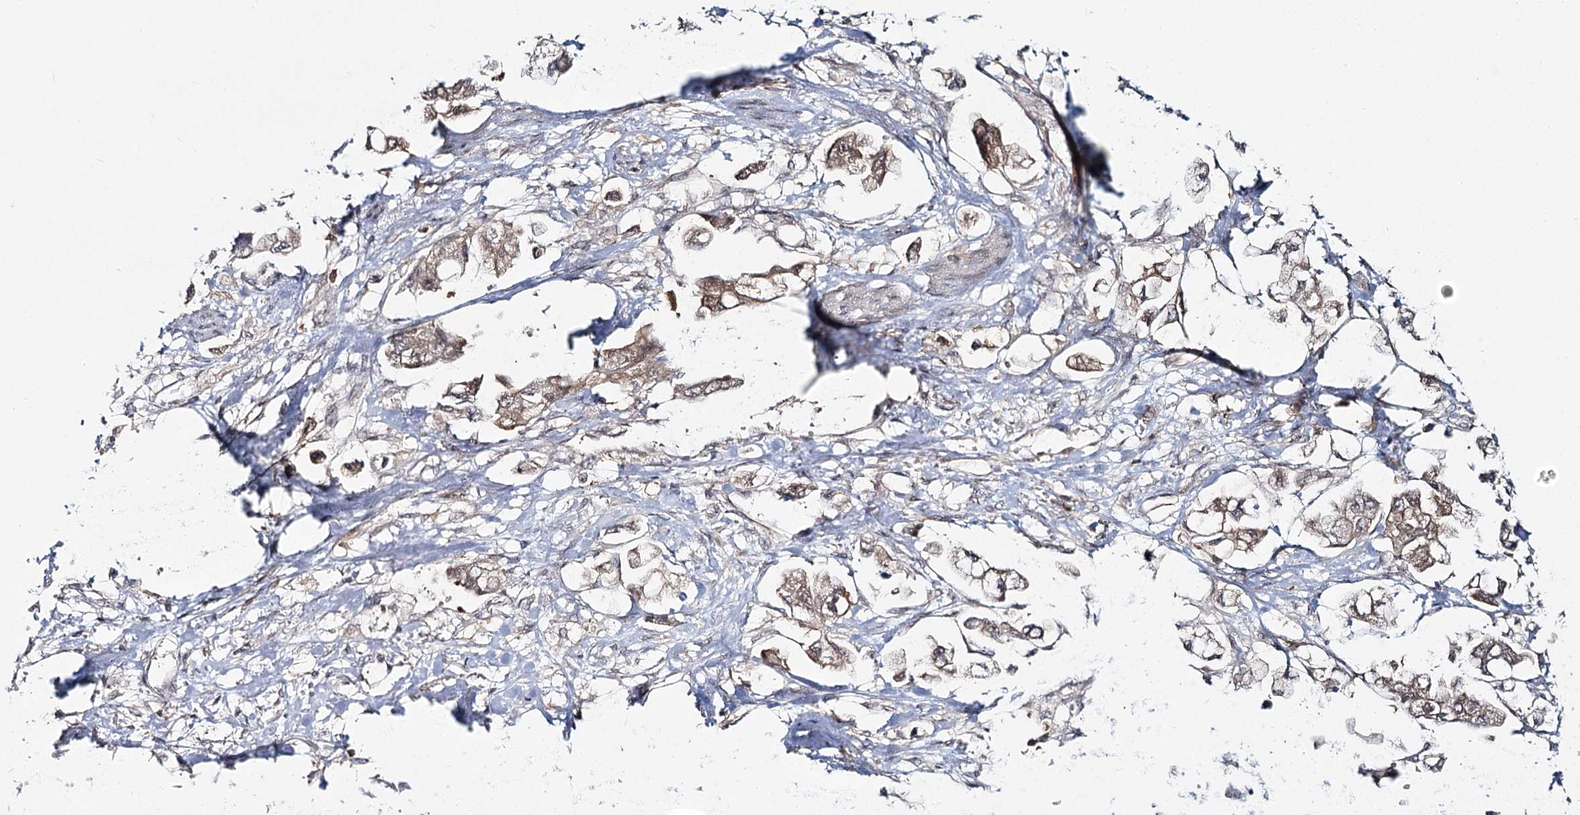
{"staining": {"intensity": "weak", "quantity": "<25%", "location": "cytoplasmic/membranous"}, "tissue": "stomach cancer", "cell_type": "Tumor cells", "image_type": "cancer", "snomed": [{"axis": "morphology", "description": "Adenocarcinoma, NOS"}, {"axis": "topography", "description": "Stomach"}], "caption": "The IHC histopathology image has no significant expression in tumor cells of stomach cancer tissue.", "gene": "FAM120B", "patient": {"sex": "male", "age": 62}}